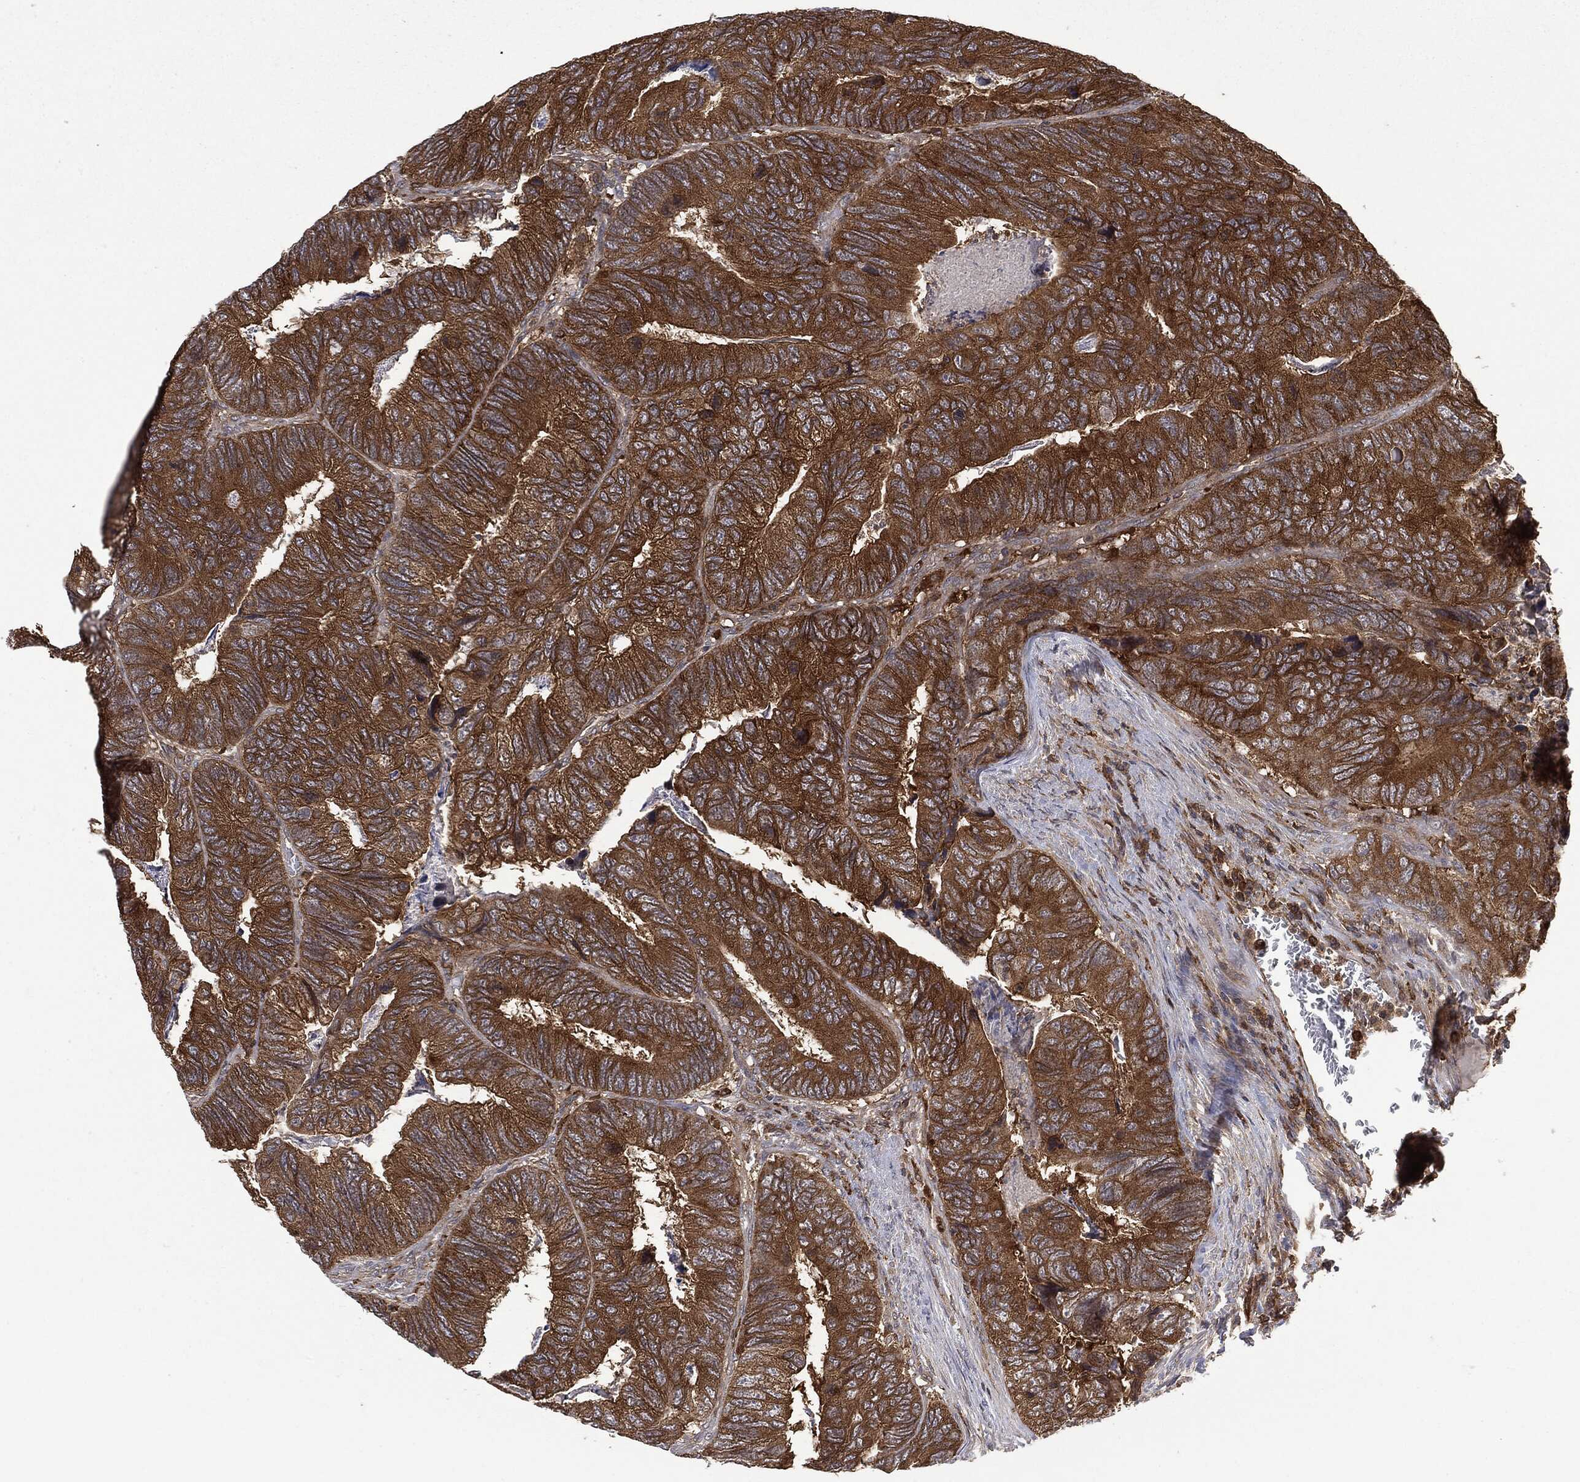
{"staining": {"intensity": "strong", "quantity": ">75%", "location": "cytoplasmic/membranous"}, "tissue": "colorectal cancer", "cell_type": "Tumor cells", "image_type": "cancer", "snomed": [{"axis": "morphology", "description": "Adenocarcinoma, NOS"}, {"axis": "topography", "description": "Colon"}], "caption": "A micrograph of human adenocarcinoma (colorectal) stained for a protein shows strong cytoplasmic/membranous brown staining in tumor cells.", "gene": "SNX5", "patient": {"sex": "female", "age": 67}}